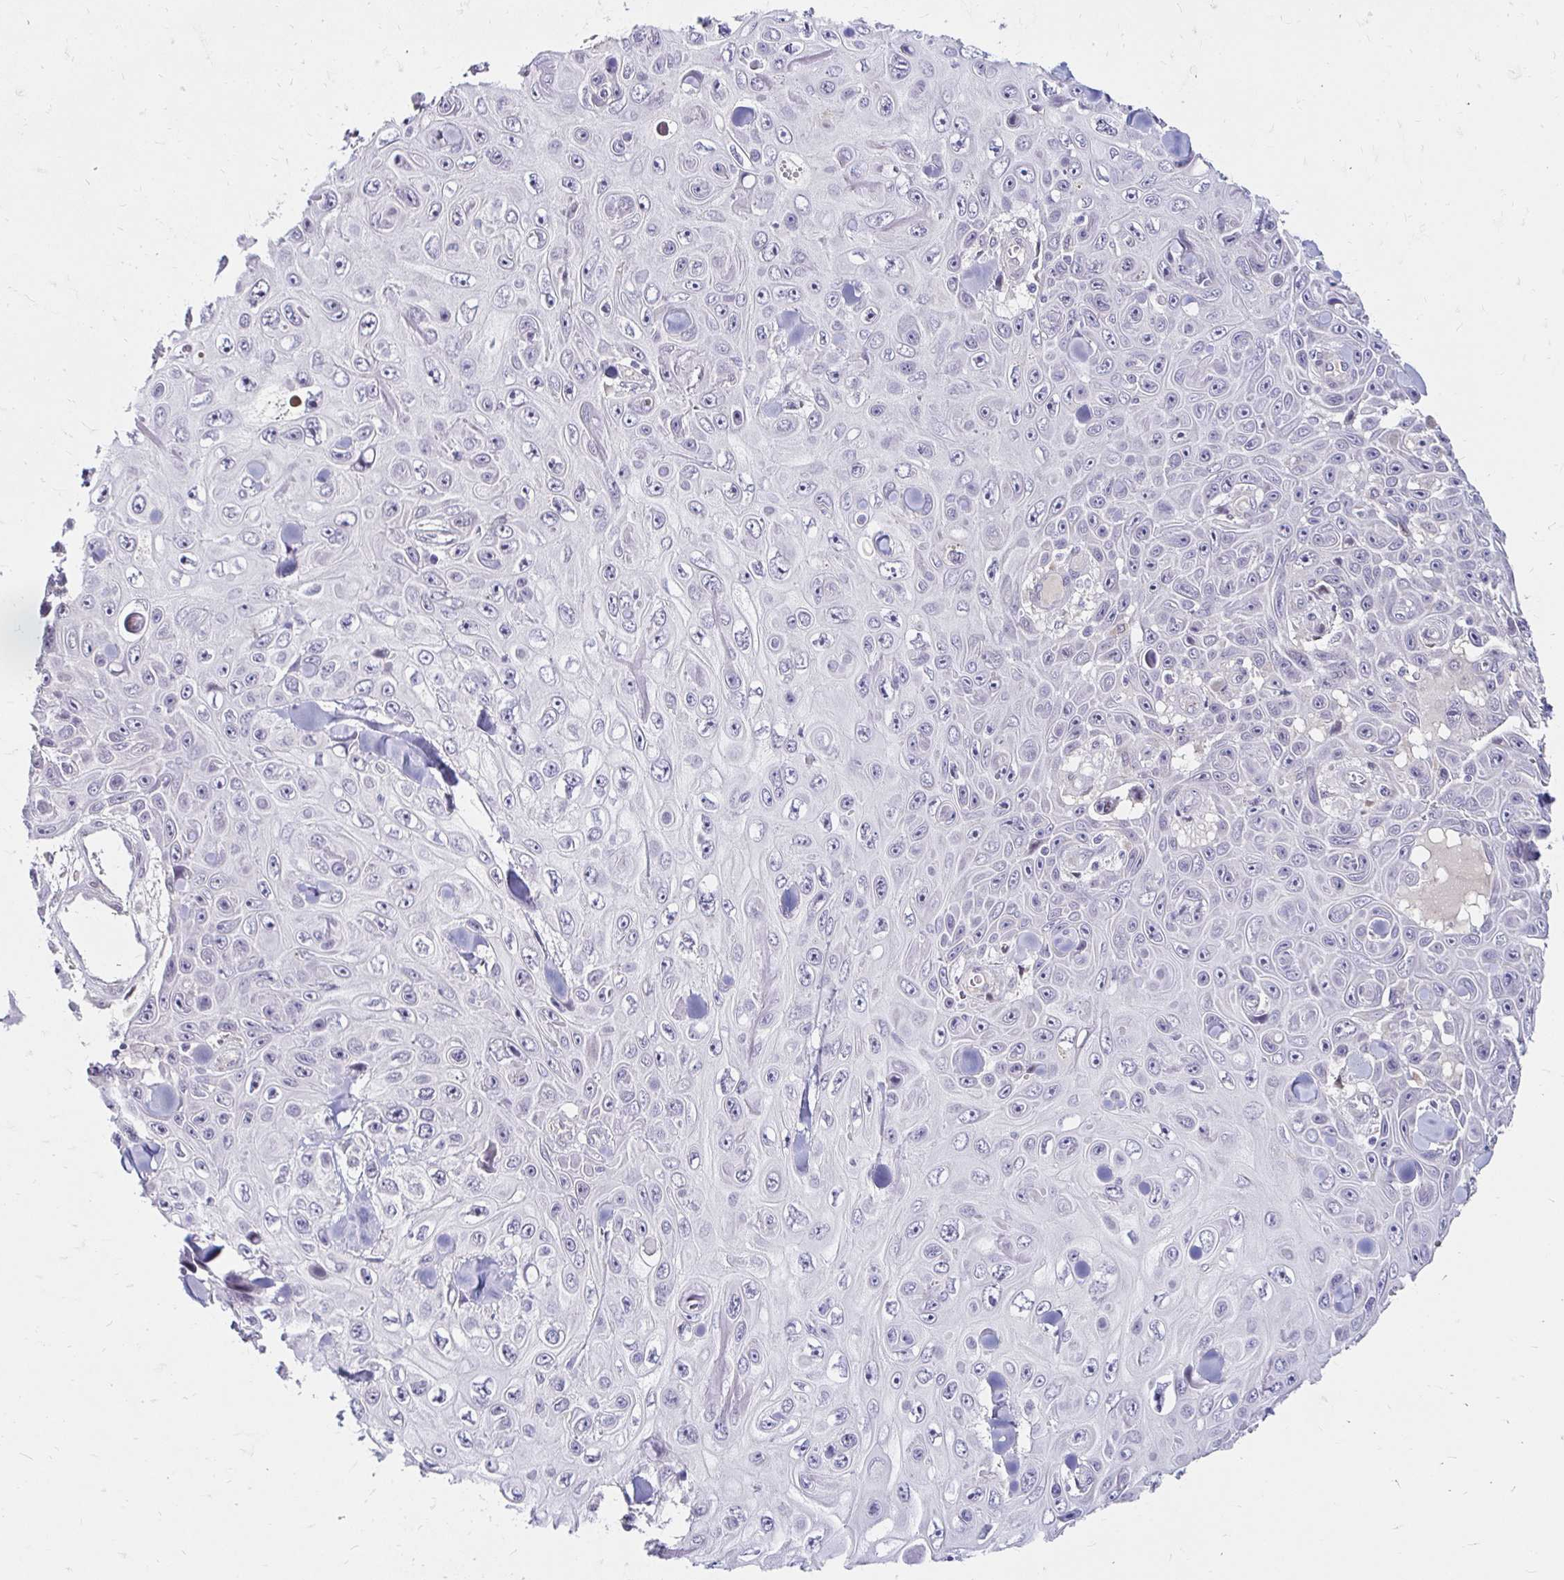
{"staining": {"intensity": "negative", "quantity": "none", "location": "none"}, "tissue": "skin cancer", "cell_type": "Tumor cells", "image_type": "cancer", "snomed": [{"axis": "morphology", "description": "Squamous cell carcinoma, NOS"}, {"axis": "topography", "description": "Skin"}], "caption": "This is an IHC photomicrograph of human skin squamous cell carcinoma. There is no positivity in tumor cells.", "gene": "GUCY1A1", "patient": {"sex": "male", "age": 82}}